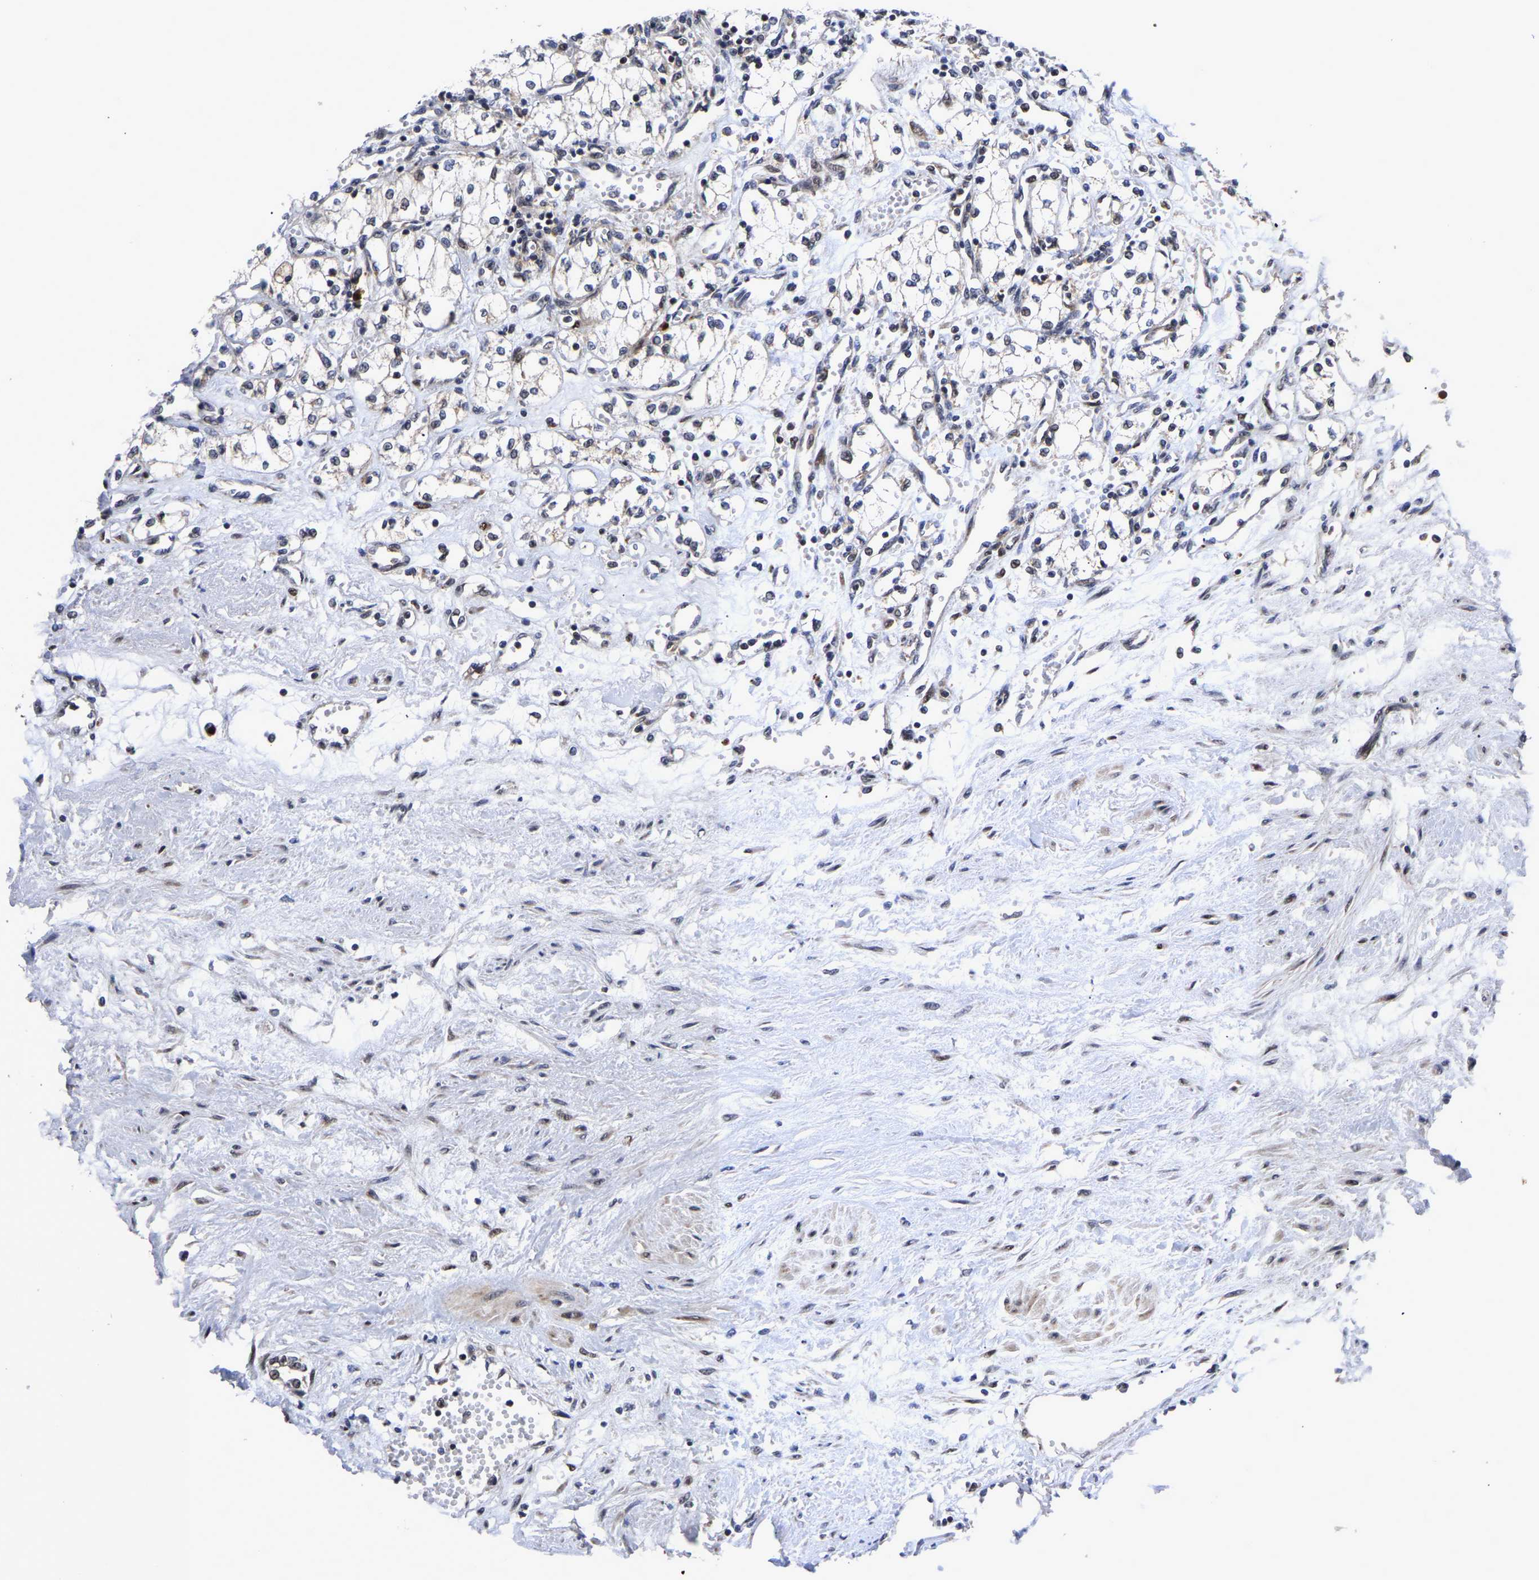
{"staining": {"intensity": "negative", "quantity": "none", "location": "none"}, "tissue": "renal cancer", "cell_type": "Tumor cells", "image_type": "cancer", "snomed": [{"axis": "morphology", "description": "Adenocarcinoma, NOS"}, {"axis": "topography", "description": "Kidney"}], "caption": "A high-resolution micrograph shows immunohistochemistry (IHC) staining of renal cancer, which shows no significant staining in tumor cells.", "gene": "JUNB", "patient": {"sex": "male", "age": 59}}